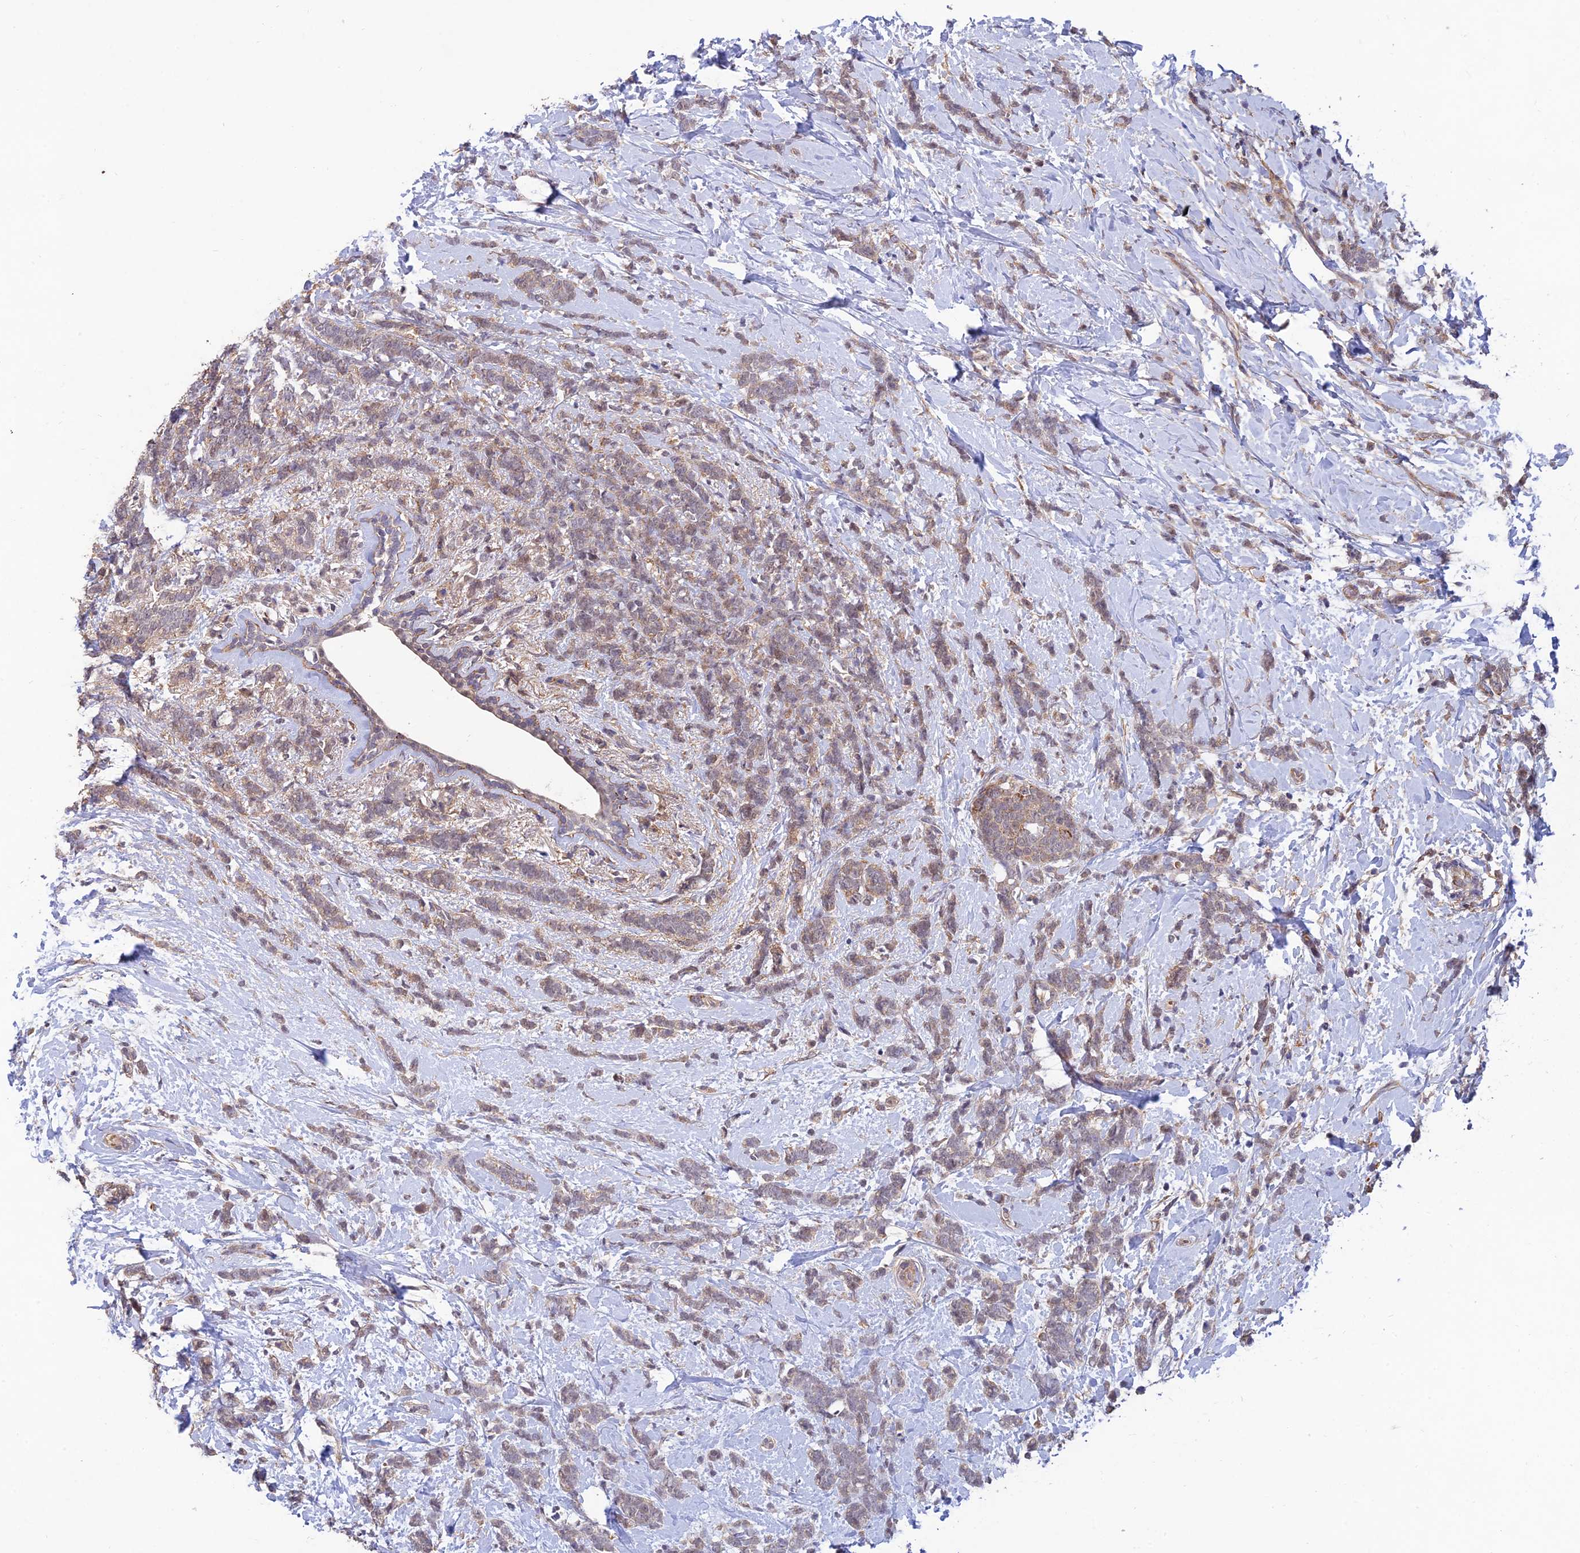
{"staining": {"intensity": "weak", "quantity": "<25%", "location": "cytoplasmic/membranous"}, "tissue": "breast cancer", "cell_type": "Tumor cells", "image_type": "cancer", "snomed": [{"axis": "morphology", "description": "Lobular carcinoma"}, {"axis": "topography", "description": "Breast"}], "caption": "This is a image of IHC staining of breast cancer, which shows no staining in tumor cells.", "gene": "PAGR1", "patient": {"sex": "female", "age": 58}}